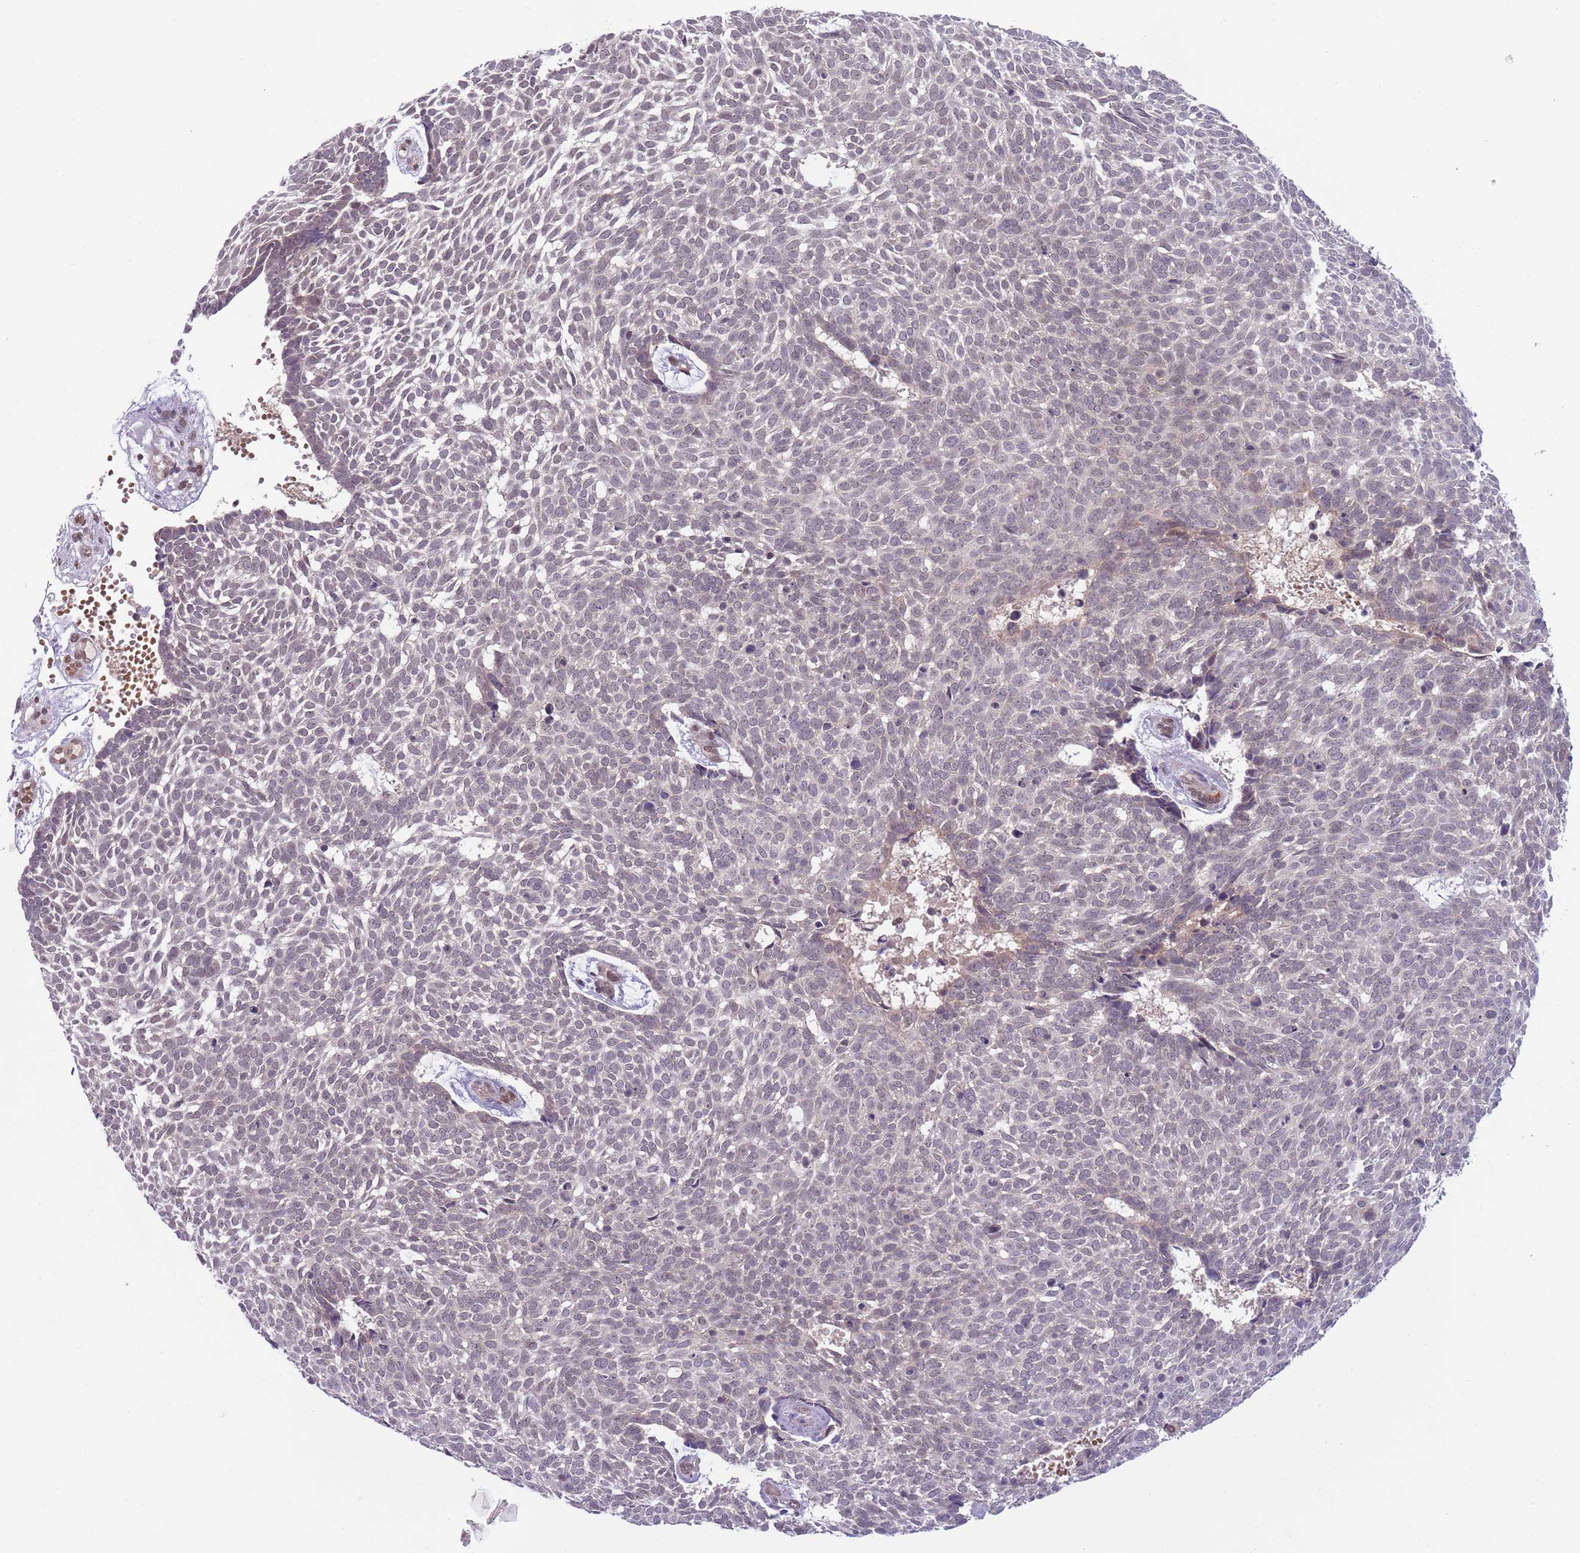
{"staining": {"intensity": "negative", "quantity": "none", "location": "none"}, "tissue": "skin cancer", "cell_type": "Tumor cells", "image_type": "cancer", "snomed": [{"axis": "morphology", "description": "Basal cell carcinoma"}, {"axis": "topography", "description": "Skin"}], "caption": "Immunohistochemistry histopathology image of neoplastic tissue: skin cancer (basal cell carcinoma) stained with DAB shows no significant protein staining in tumor cells.", "gene": "TM2D1", "patient": {"sex": "male", "age": 61}}